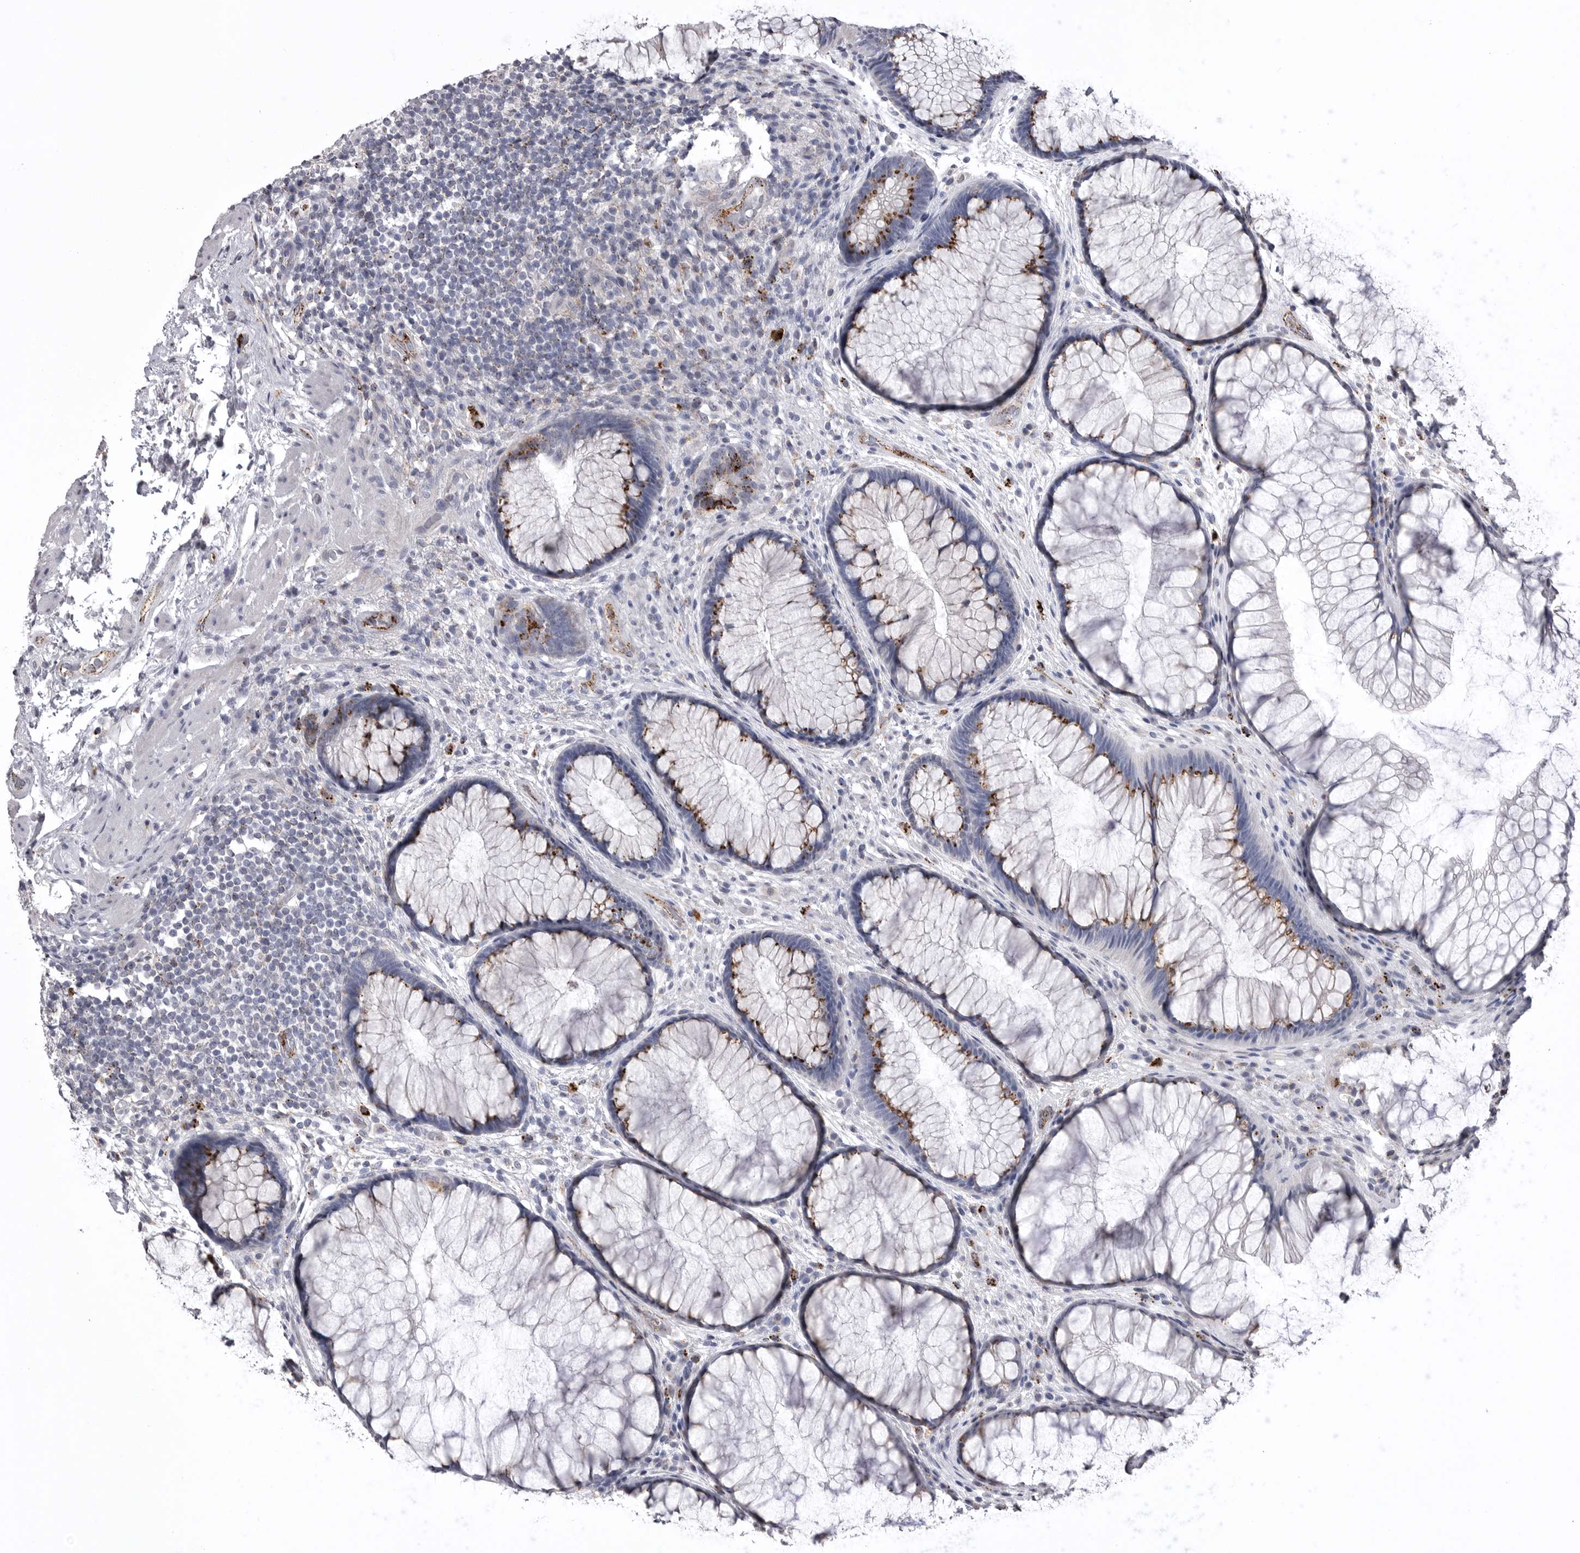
{"staining": {"intensity": "moderate", "quantity": "<25%", "location": "cytoplasmic/membranous"}, "tissue": "rectum", "cell_type": "Glandular cells", "image_type": "normal", "snomed": [{"axis": "morphology", "description": "Normal tissue, NOS"}, {"axis": "topography", "description": "Rectum"}], "caption": "Immunohistochemical staining of normal rectum demonstrates moderate cytoplasmic/membranous protein positivity in about <25% of glandular cells.", "gene": "PSPN", "patient": {"sex": "male", "age": 51}}